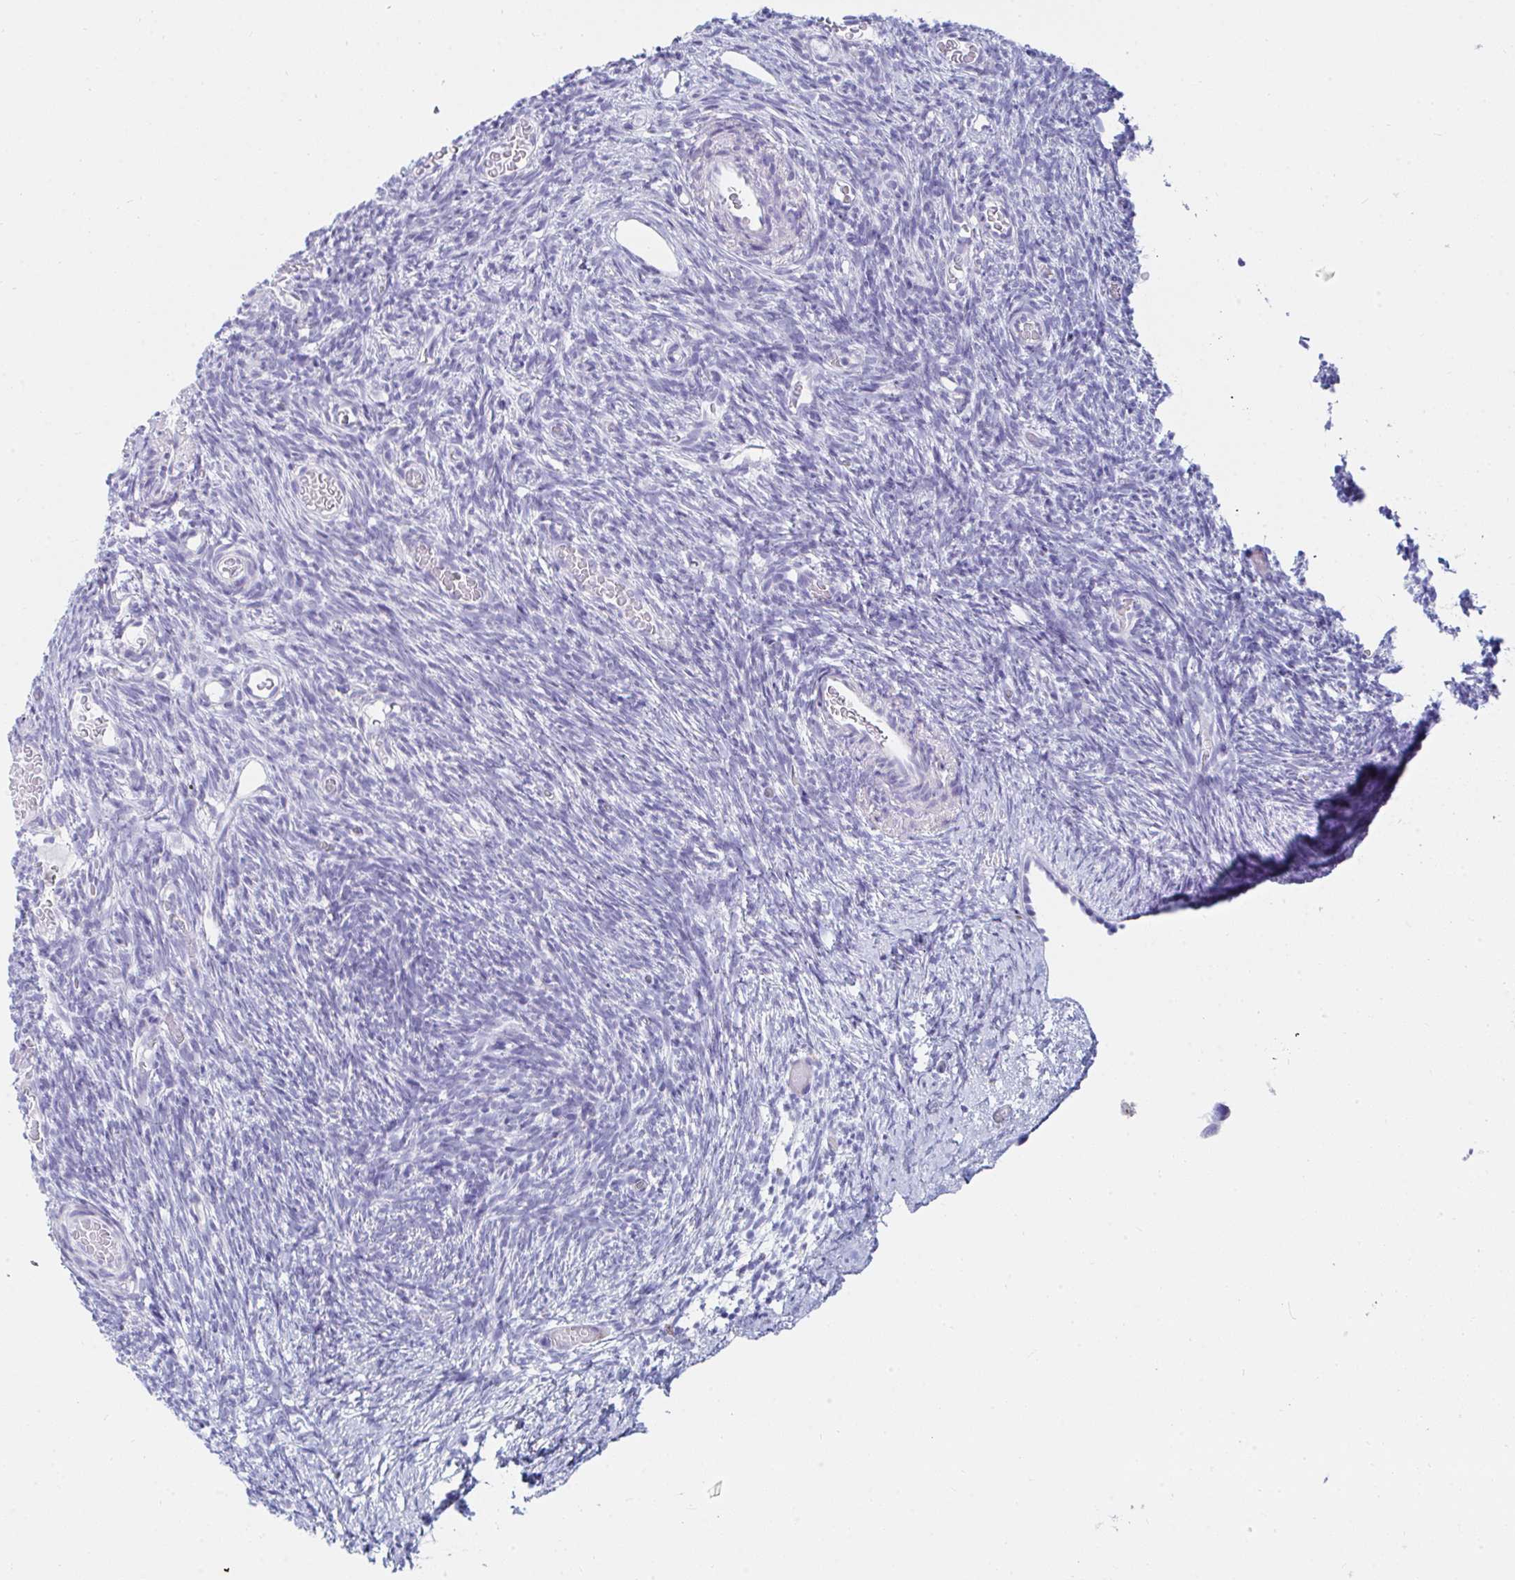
{"staining": {"intensity": "negative", "quantity": "none", "location": "none"}, "tissue": "ovary", "cell_type": "Ovarian stroma cells", "image_type": "normal", "snomed": [{"axis": "morphology", "description": "Normal tissue, NOS"}, {"axis": "topography", "description": "Ovary"}], "caption": "Protein analysis of benign ovary exhibits no significant positivity in ovarian stroma cells. (DAB IHC, high magnification).", "gene": "MGAM2", "patient": {"sex": "female", "age": 39}}